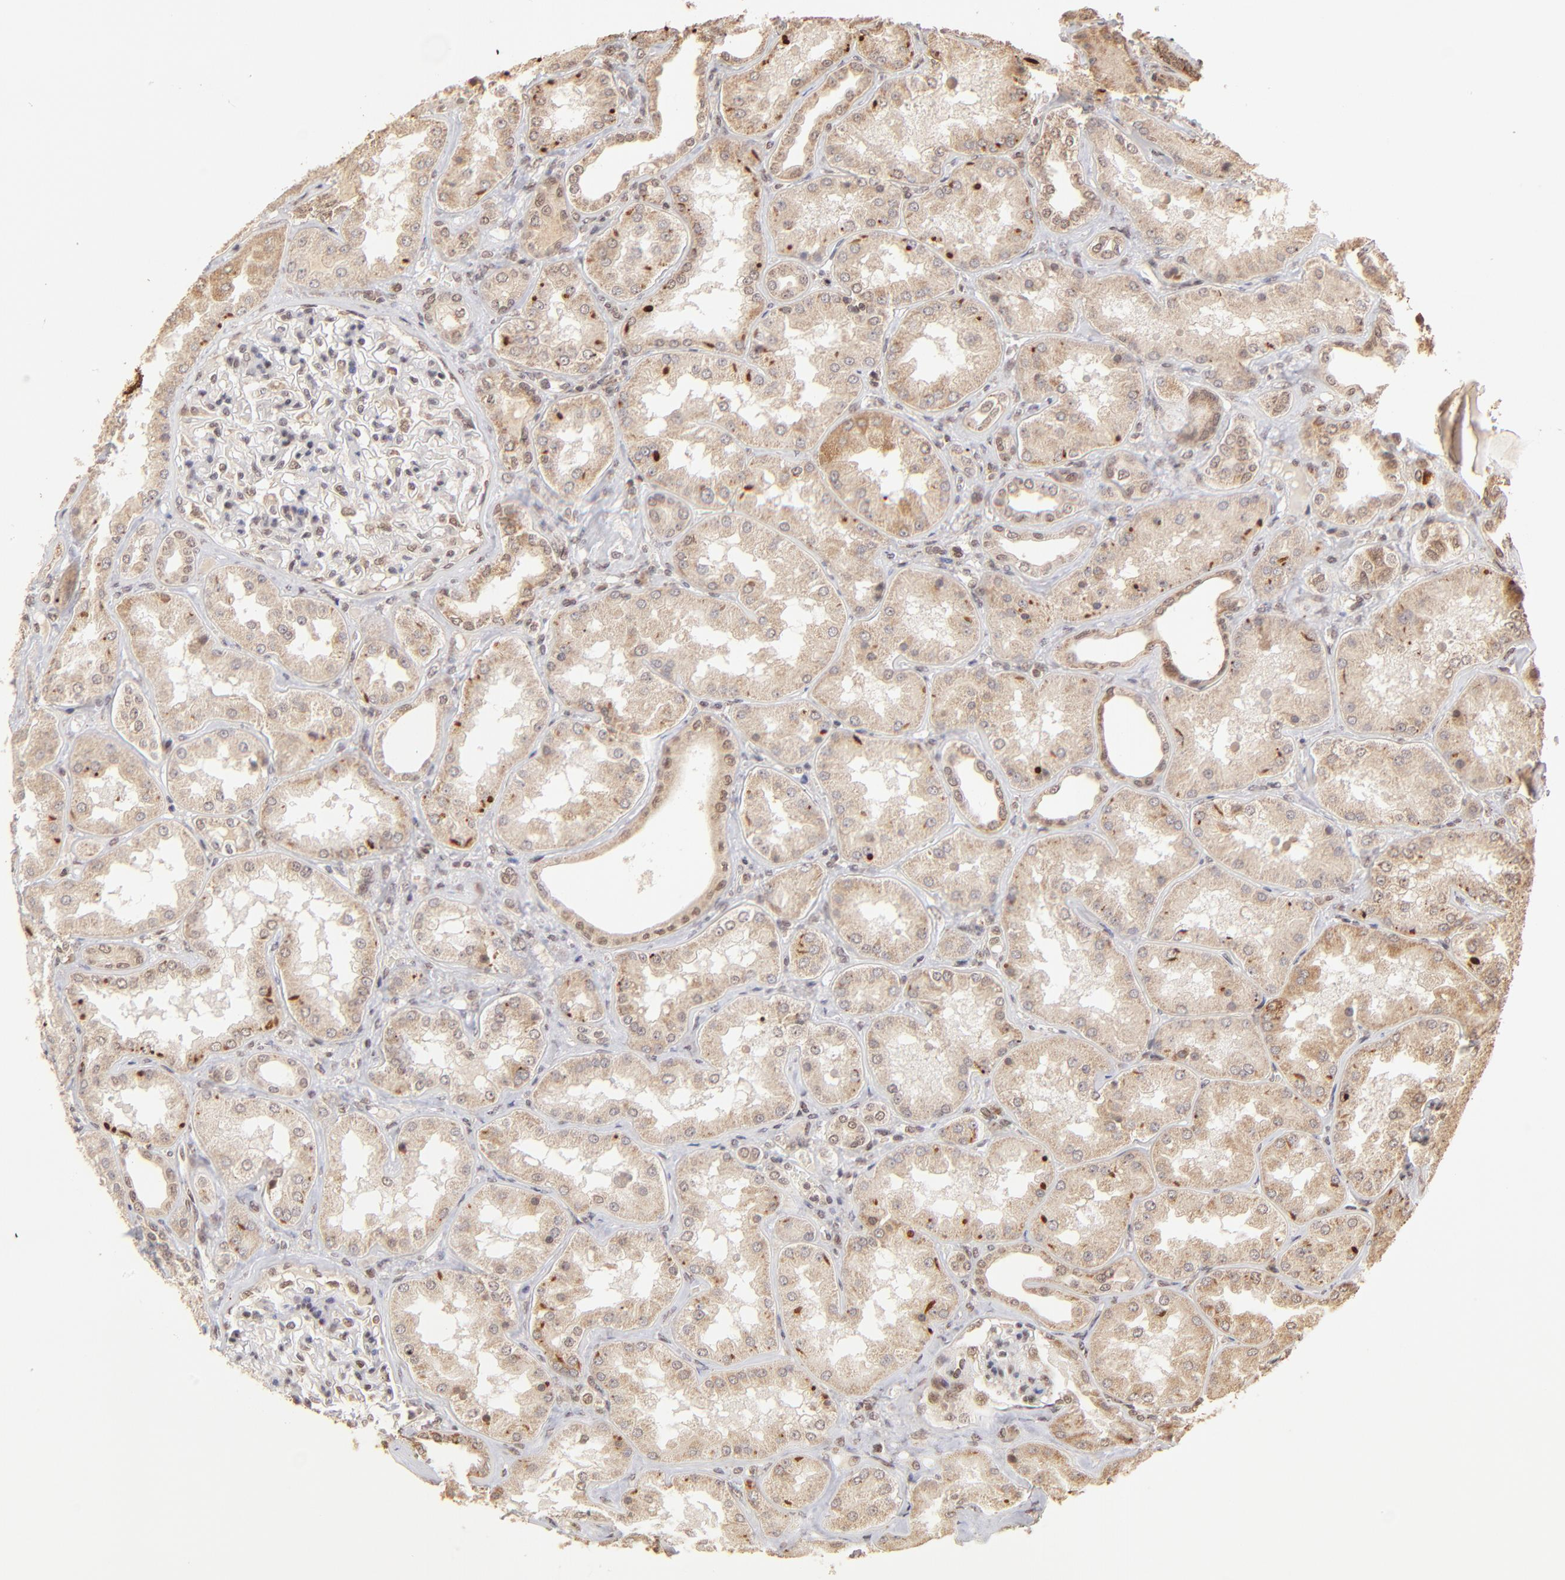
{"staining": {"intensity": "moderate", "quantity": "25%-75%", "location": "cytoplasmic/membranous"}, "tissue": "kidney", "cell_type": "Cells in glomeruli", "image_type": "normal", "snomed": [{"axis": "morphology", "description": "Normal tissue, NOS"}, {"axis": "topography", "description": "Kidney"}], "caption": "Kidney stained with DAB (3,3'-diaminobenzidine) immunohistochemistry shows medium levels of moderate cytoplasmic/membranous staining in about 25%-75% of cells in glomeruli.", "gene": "MED15", "patient": {"sex": "female", "age": 56}}